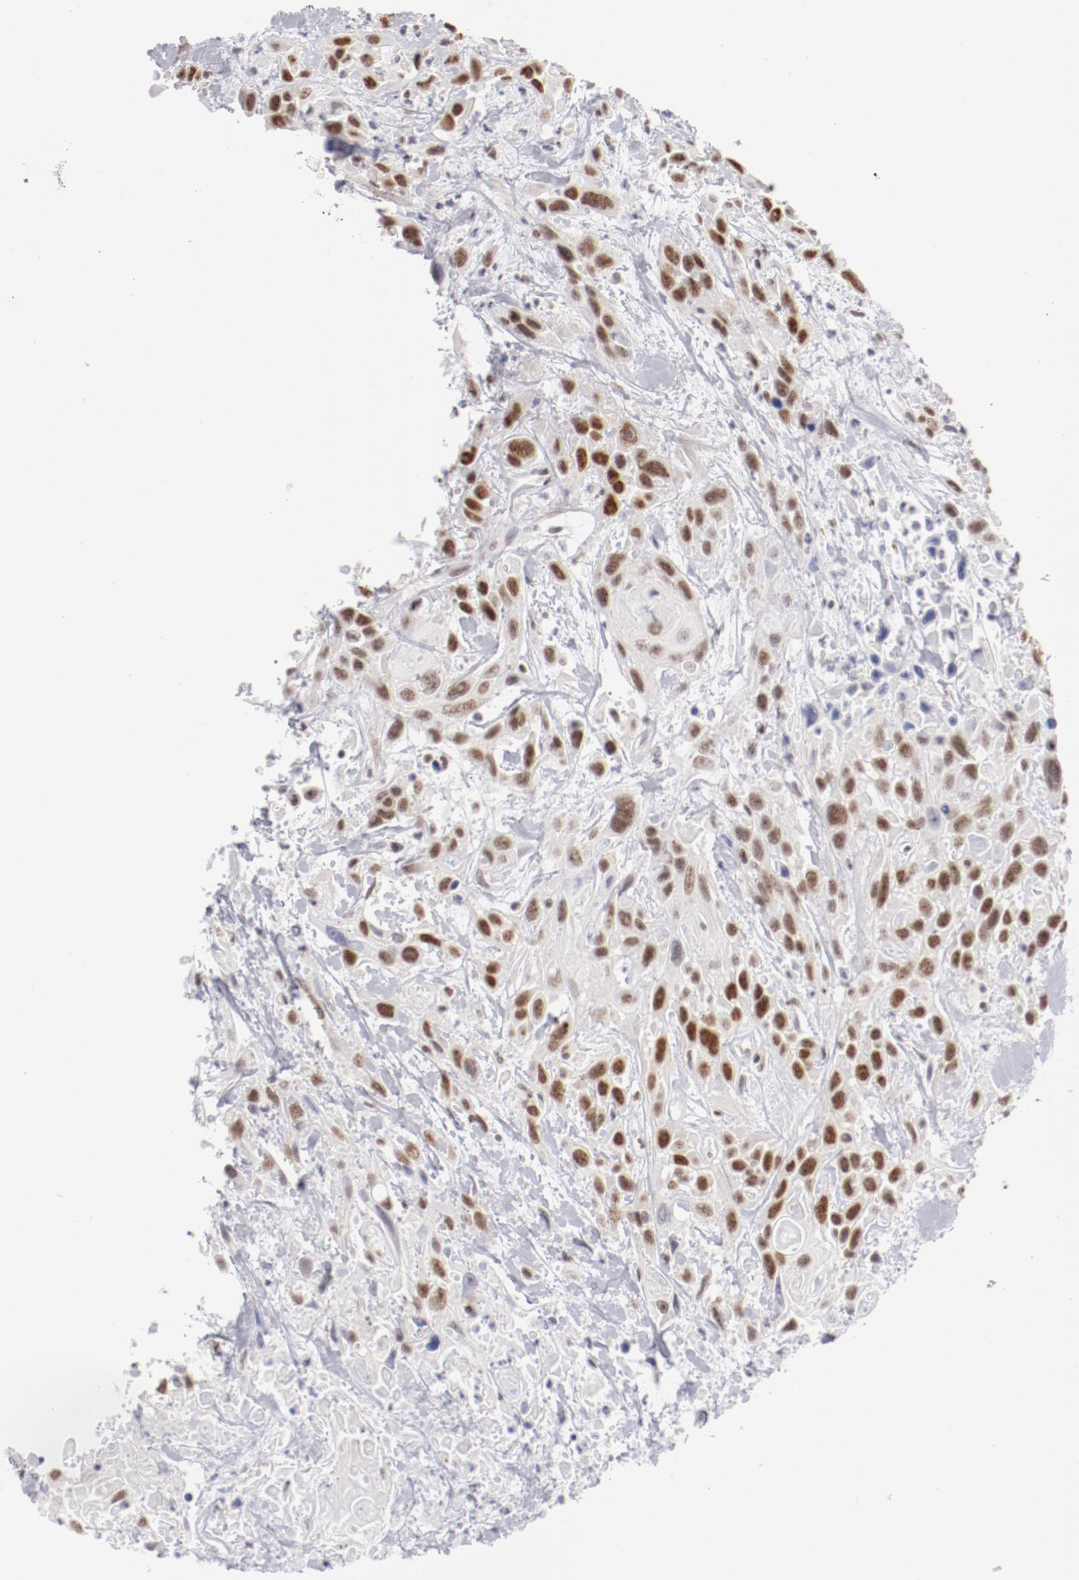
{"staining": {"intensity": "strong", "quantity": ">75%", "location": "nuclear"}, "tissue": "urothelial cancer", "cell_type": "Tumor cells", "image_type": "cancer", "snomed": [{"axis": "morphology", "description": "Urothelial carcinoma, High grade"}, {"axis": "topography", "description": "Urinary bladder"}], "caption": "IHC of human urothelial cancer demonstrates high levels of strong nuclear staining in about >75% of tumor cells.", "gene": "TFAP4", "patient": {"sex": "female", "age": 84}}